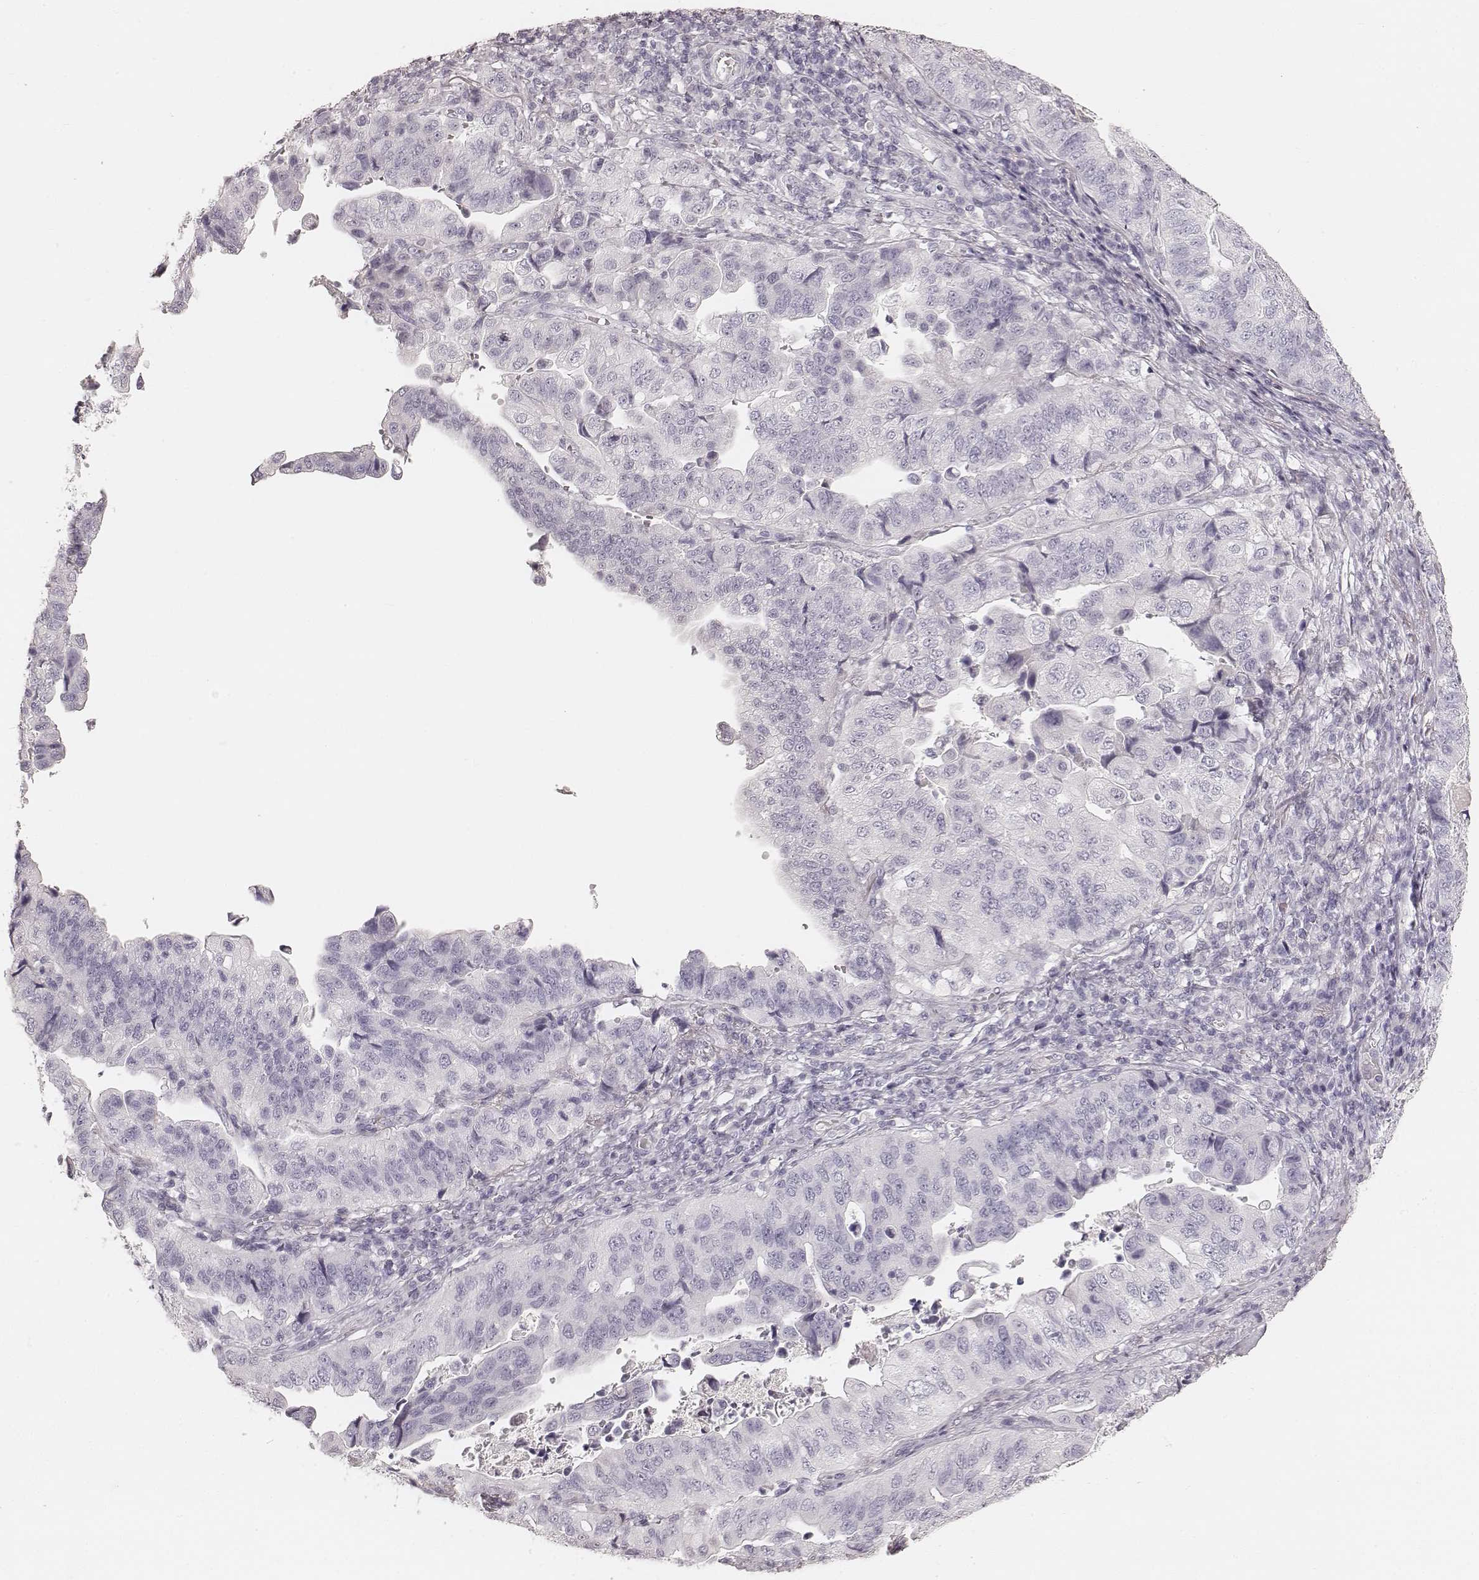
{"staining": {"intensity": "negative", "quantity": "none", "location": "none"}, "tissue": "stomach cancer", "cell_type": "Tumor cells", "image_type": "cancer", "snomed": [{"axis": "morphology", "description": "Adenocarcinoma, NOS"}, {"axis": "topography", "description": "Stomach, upper"}], "caption": "Tumor cells show no significant protein staining in adenocarcinoma (stomach). (Stains: DAB (3,3'-diaminobenzidine) immunohistochemistry with hematoxylin counter stain, Microscopy: brightfield microscopy at high magnification).", "gene": "KRT26", "patient": {"sex": "female", "age": 67}}